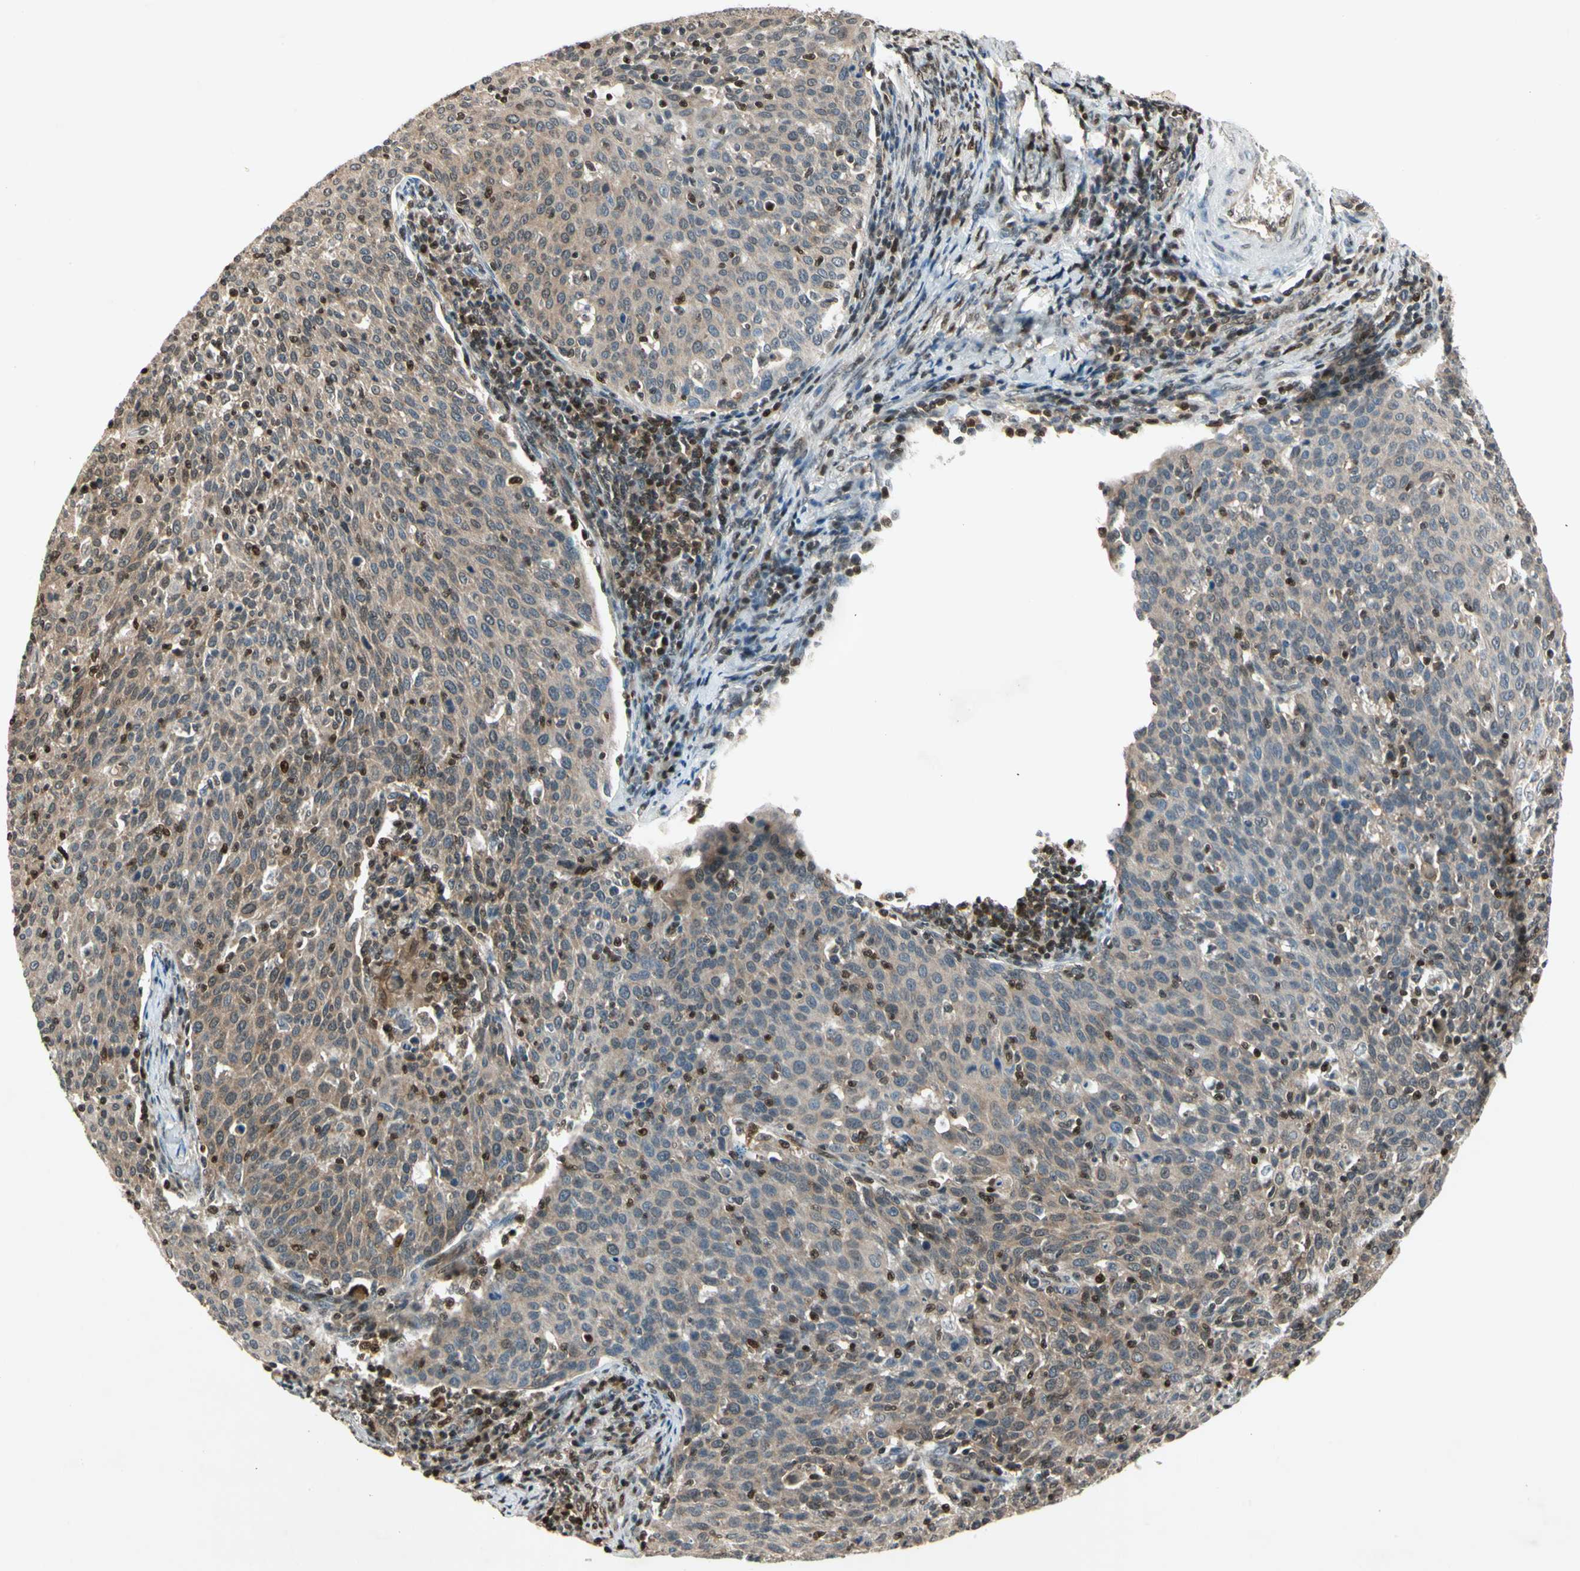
{"staining": {"intensity": "weak", "quantity": ">75%", "location": "cytoplasmic/membranous"}, "tissue": "cervical cancer", "cell_type": "Tumor cells", "image_type": "cancer", "snomed": [{"axis": "morphology", "description": "Squamous cell carcinoma, NOS"}, {"axis": "topography", "description": "Cervix"}], "caption": "IHC histopathology image of human cervical cancer stained for a protein (brown), which demonstrates low levels of weak cytoplasmic/membranous staining in about >75% of tumor cells.", "gene": "GSR", "patient": {"sex": "female", "age": 38}}